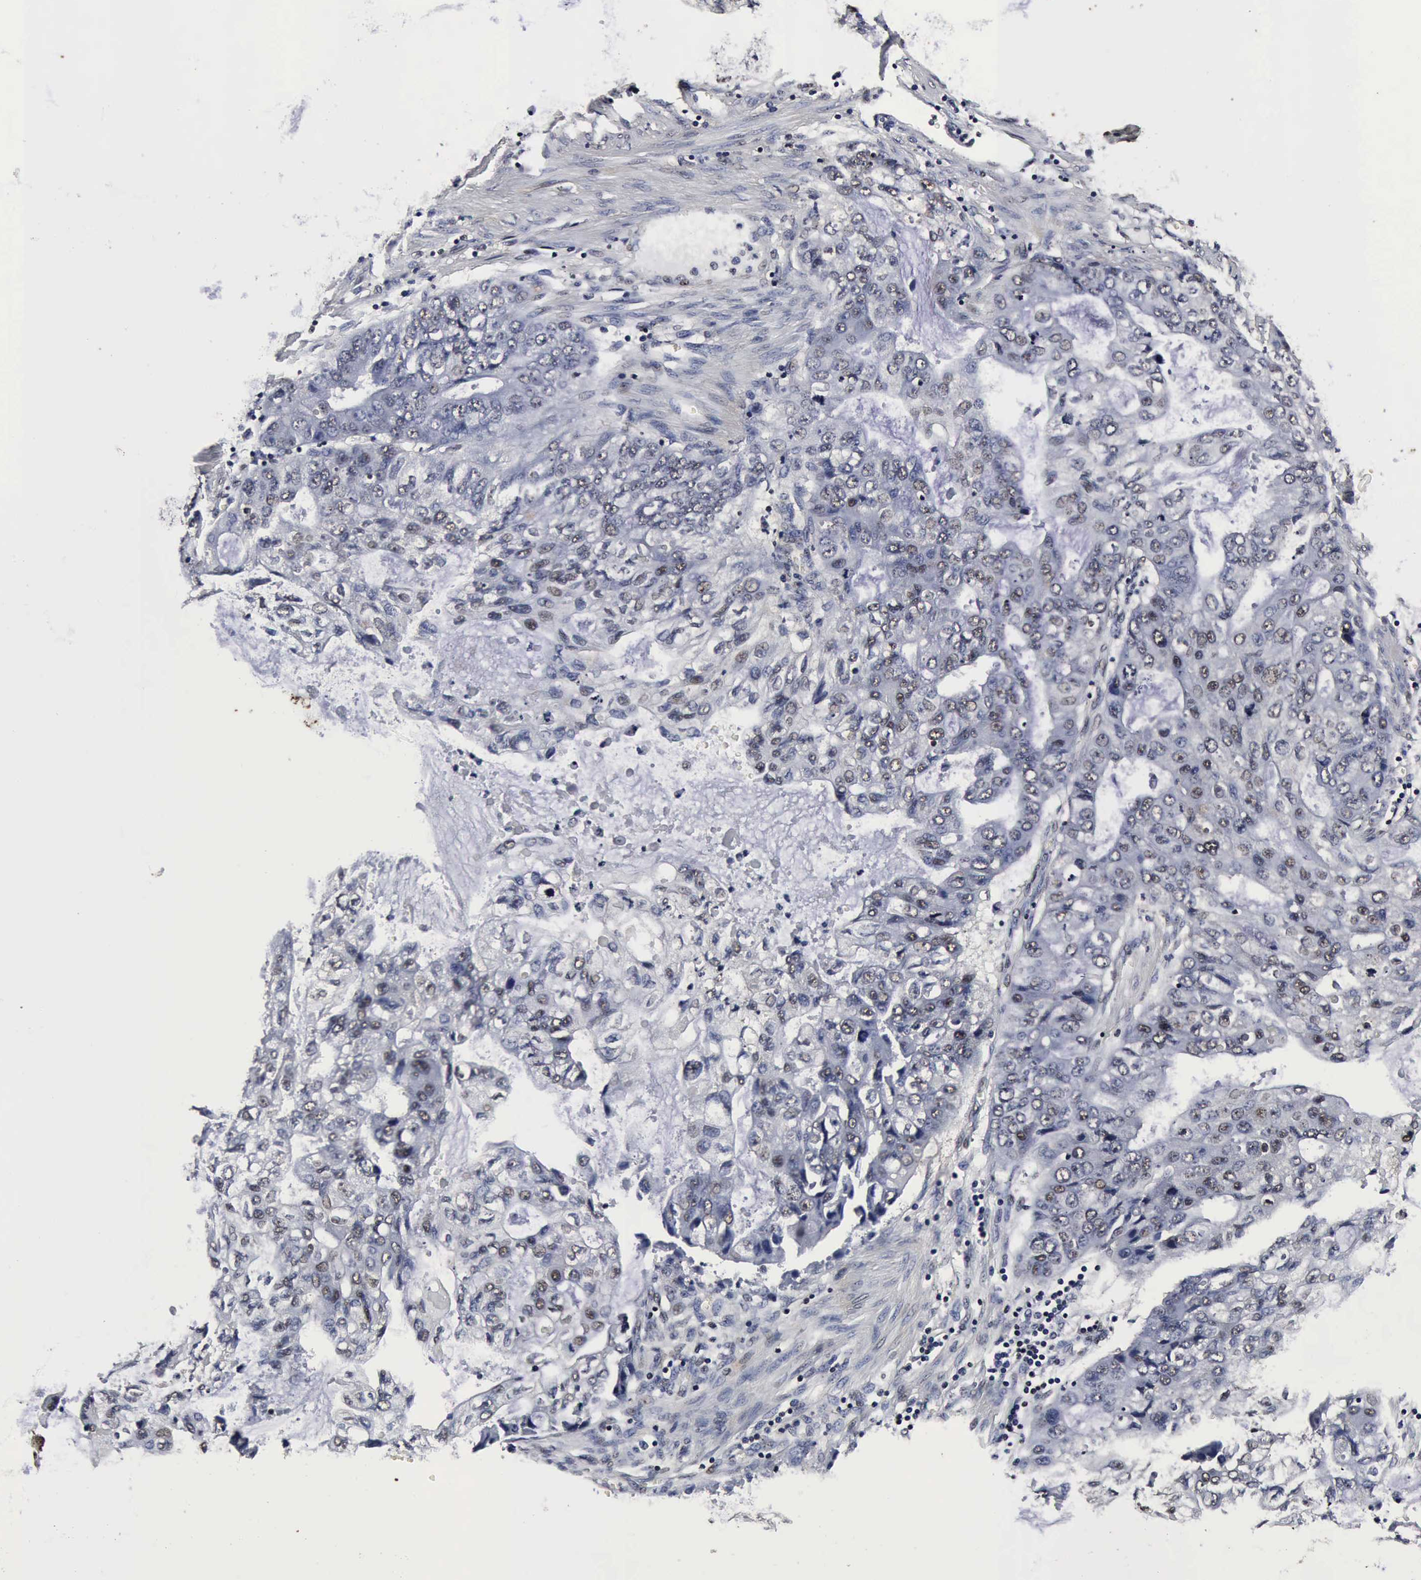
{"staining": {"intensity": "negative", "quantity": "none", "location": "none"}, "tissue": "stomach cancer", "cell_type": "Tumor cells", "image_type": "cancer", "snomed": [{"axis": "morphology", "description": "Adenocarcinoma, NOS"}, {"axis": "topography", "description": "Stomach, upper"}], "caption": "The immunohistochemistry (IHC) photomicrograph has no significant positivity in tumor cells of stomach cancer tissue.", "gene": "UBC", "patient": {"sex": "female", "age": 52}}